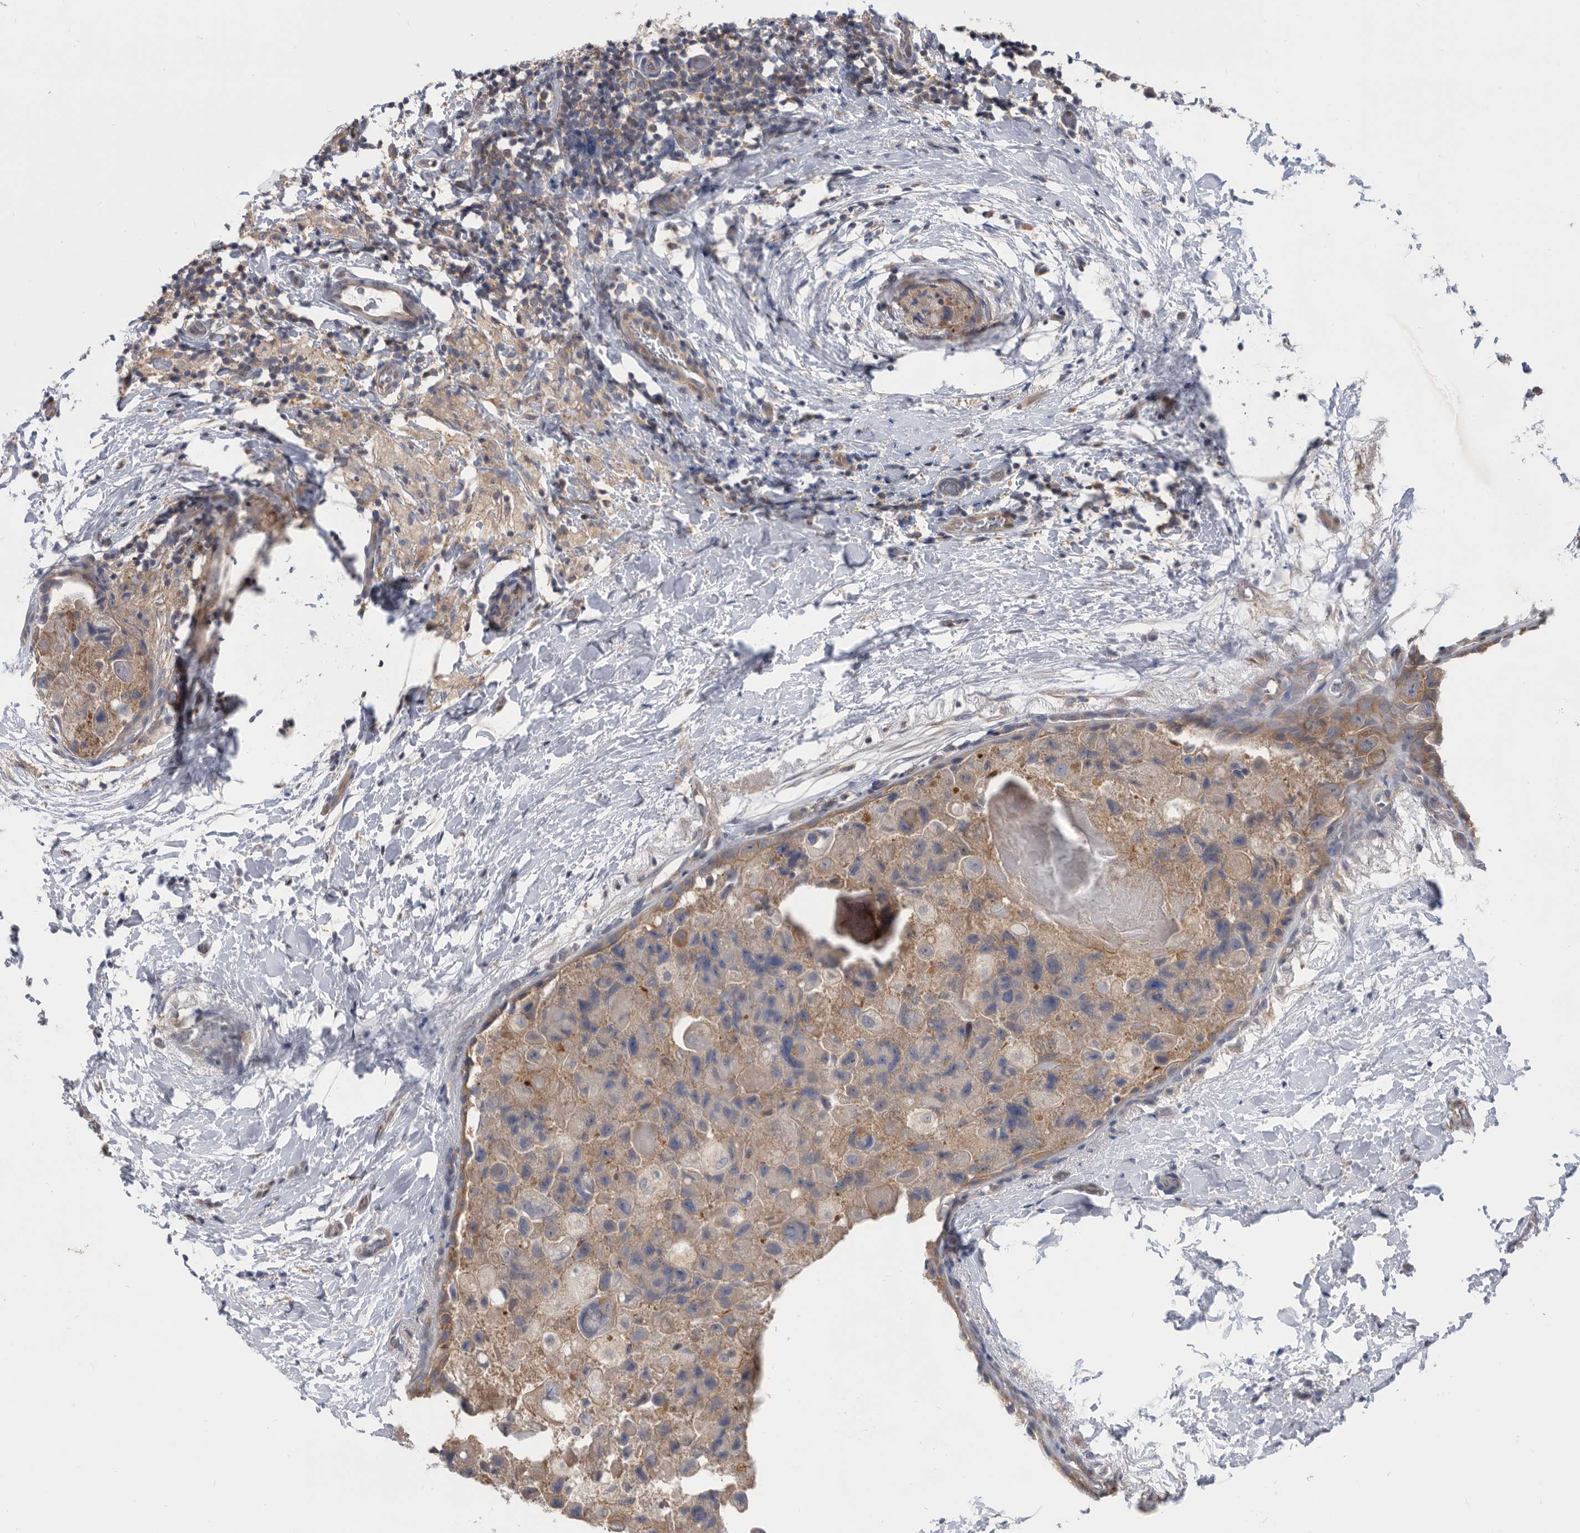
{"staining": {"intensity": "weak", "quantity": ">75%", "location": "cytoplasmic/membranous"}, "tissue": "breast cancer", "cell_type": "Tumor cells", "image_type": "cancer", "snomed": [{"axis": "morphology", "description": "Duct carcinoma"}, {"axis": "topography", "description": "Breast"}], "caption": "Breast intraductal carcinoma stained with DAB (3,3'-diaminobenzidine) immunohistochemistry (IHC) demonstrates low levels of weak cytoplasmic/membranous staining in approximately >75% of tumor cells. Using DAB (3,3'-diaminobenzidine) (brown) and hematoxylin (blue) stains, captured at high magnification using brightfield microscopy.", "gene": "CCT4", "patient": {"sex": "female", "age": 62}}